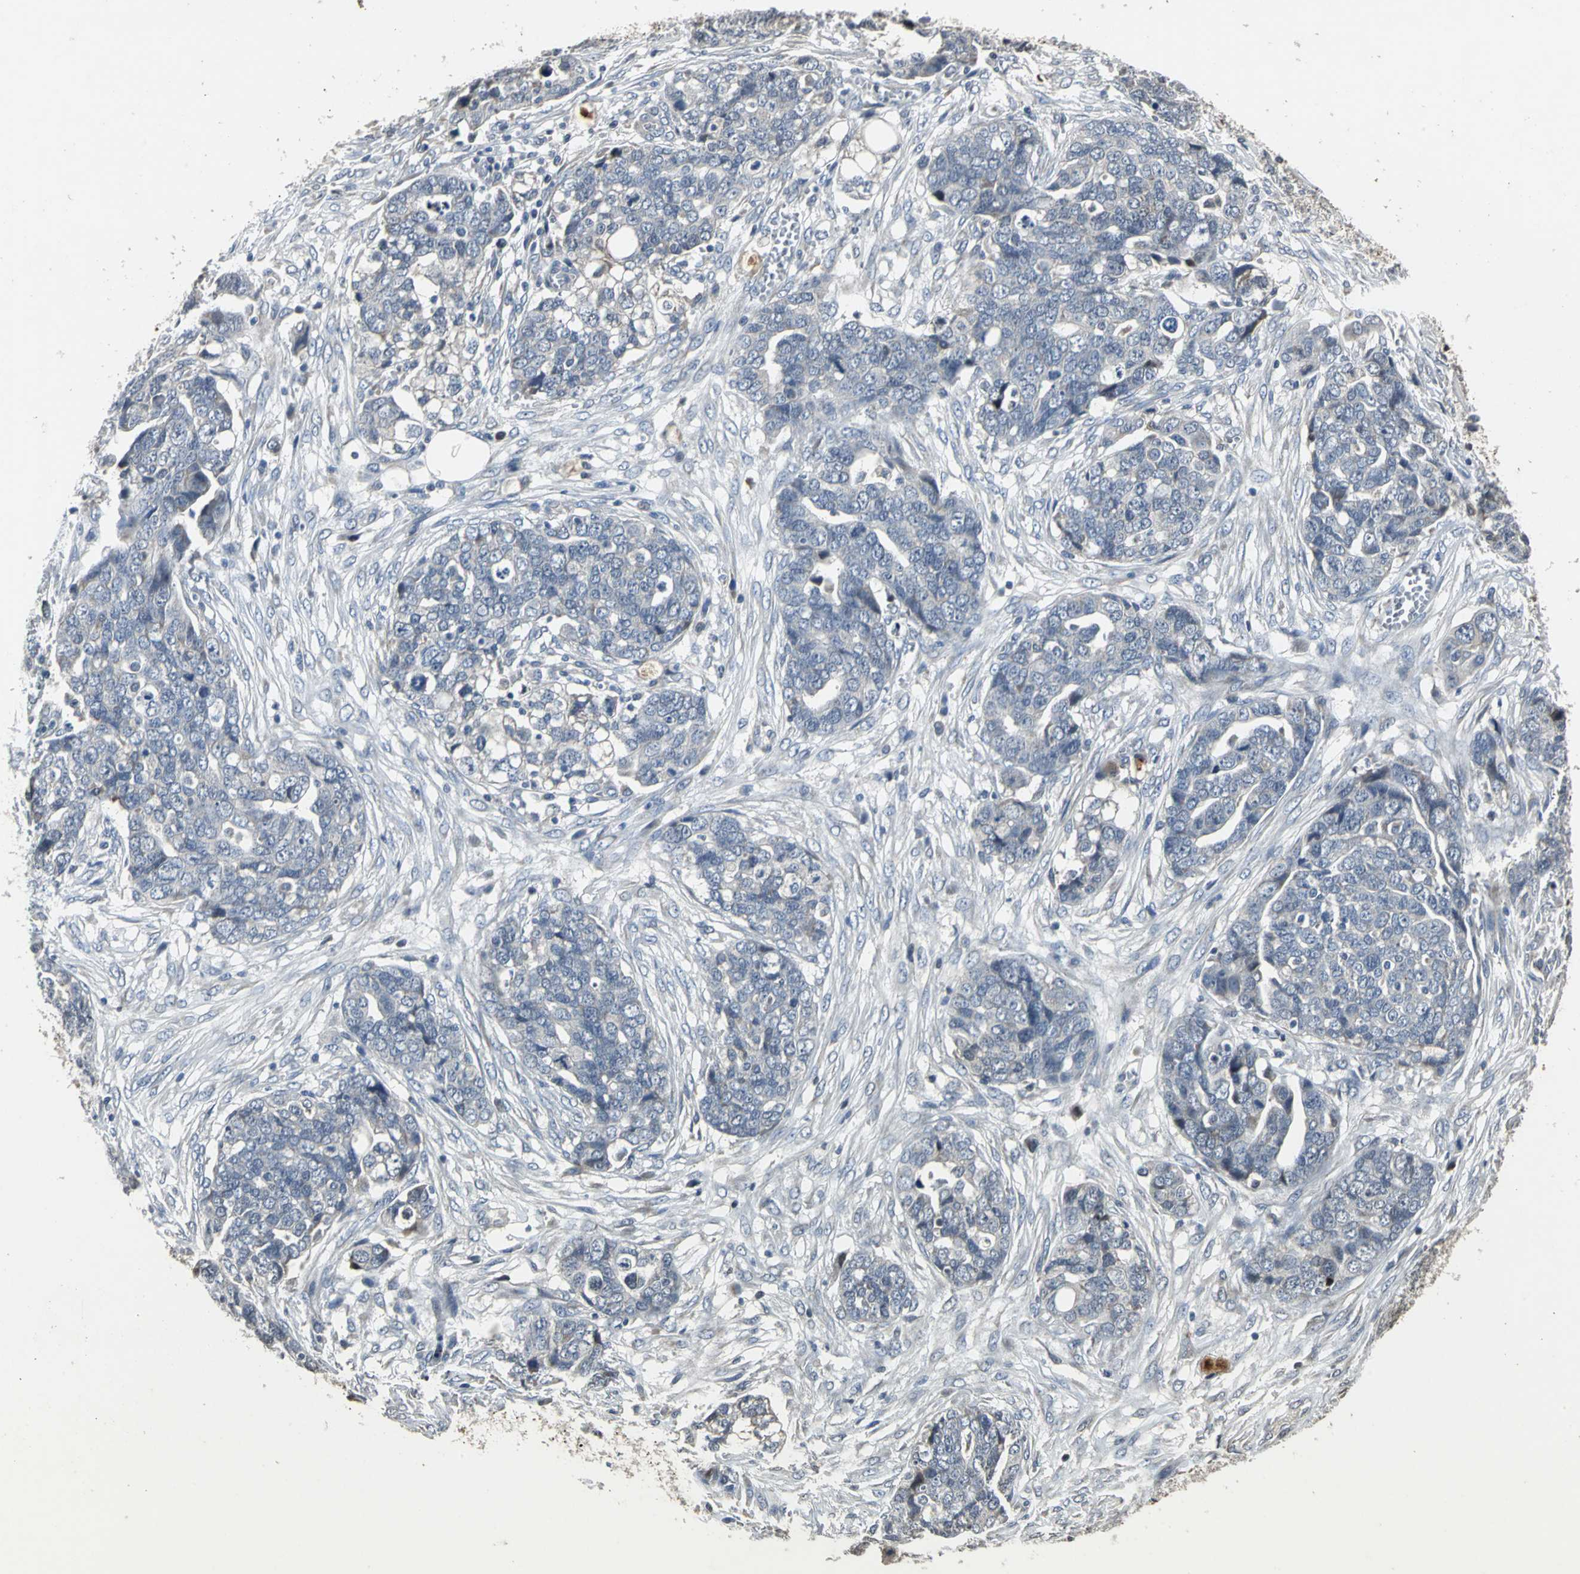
{"staining": {"intensity": "negative", "quantity": "none", "location": "none"}, "tissue": "ovarian cancer", "cell_type": "Tumor cells", "image_type": "cancer", "snomed": [{"axis": "morphology", "description": "Normal tissue, NOS"}, {"axis": "morphology", "description": "Cystadenocarcinoma, serous, NOS"}, {"axis": "topography", "description": "Fallopian tube"}, {"axis": "topography", "description": "Ovary"}], "caption": "High power microscopy micrograph of an immunohistochemistry (IHC) image of ovarian serous cystadenocarcinoma, revealing no significant staining in tumor cells.", "gene": "JADE3", "patient": {"sex": "female", "age": 56}}